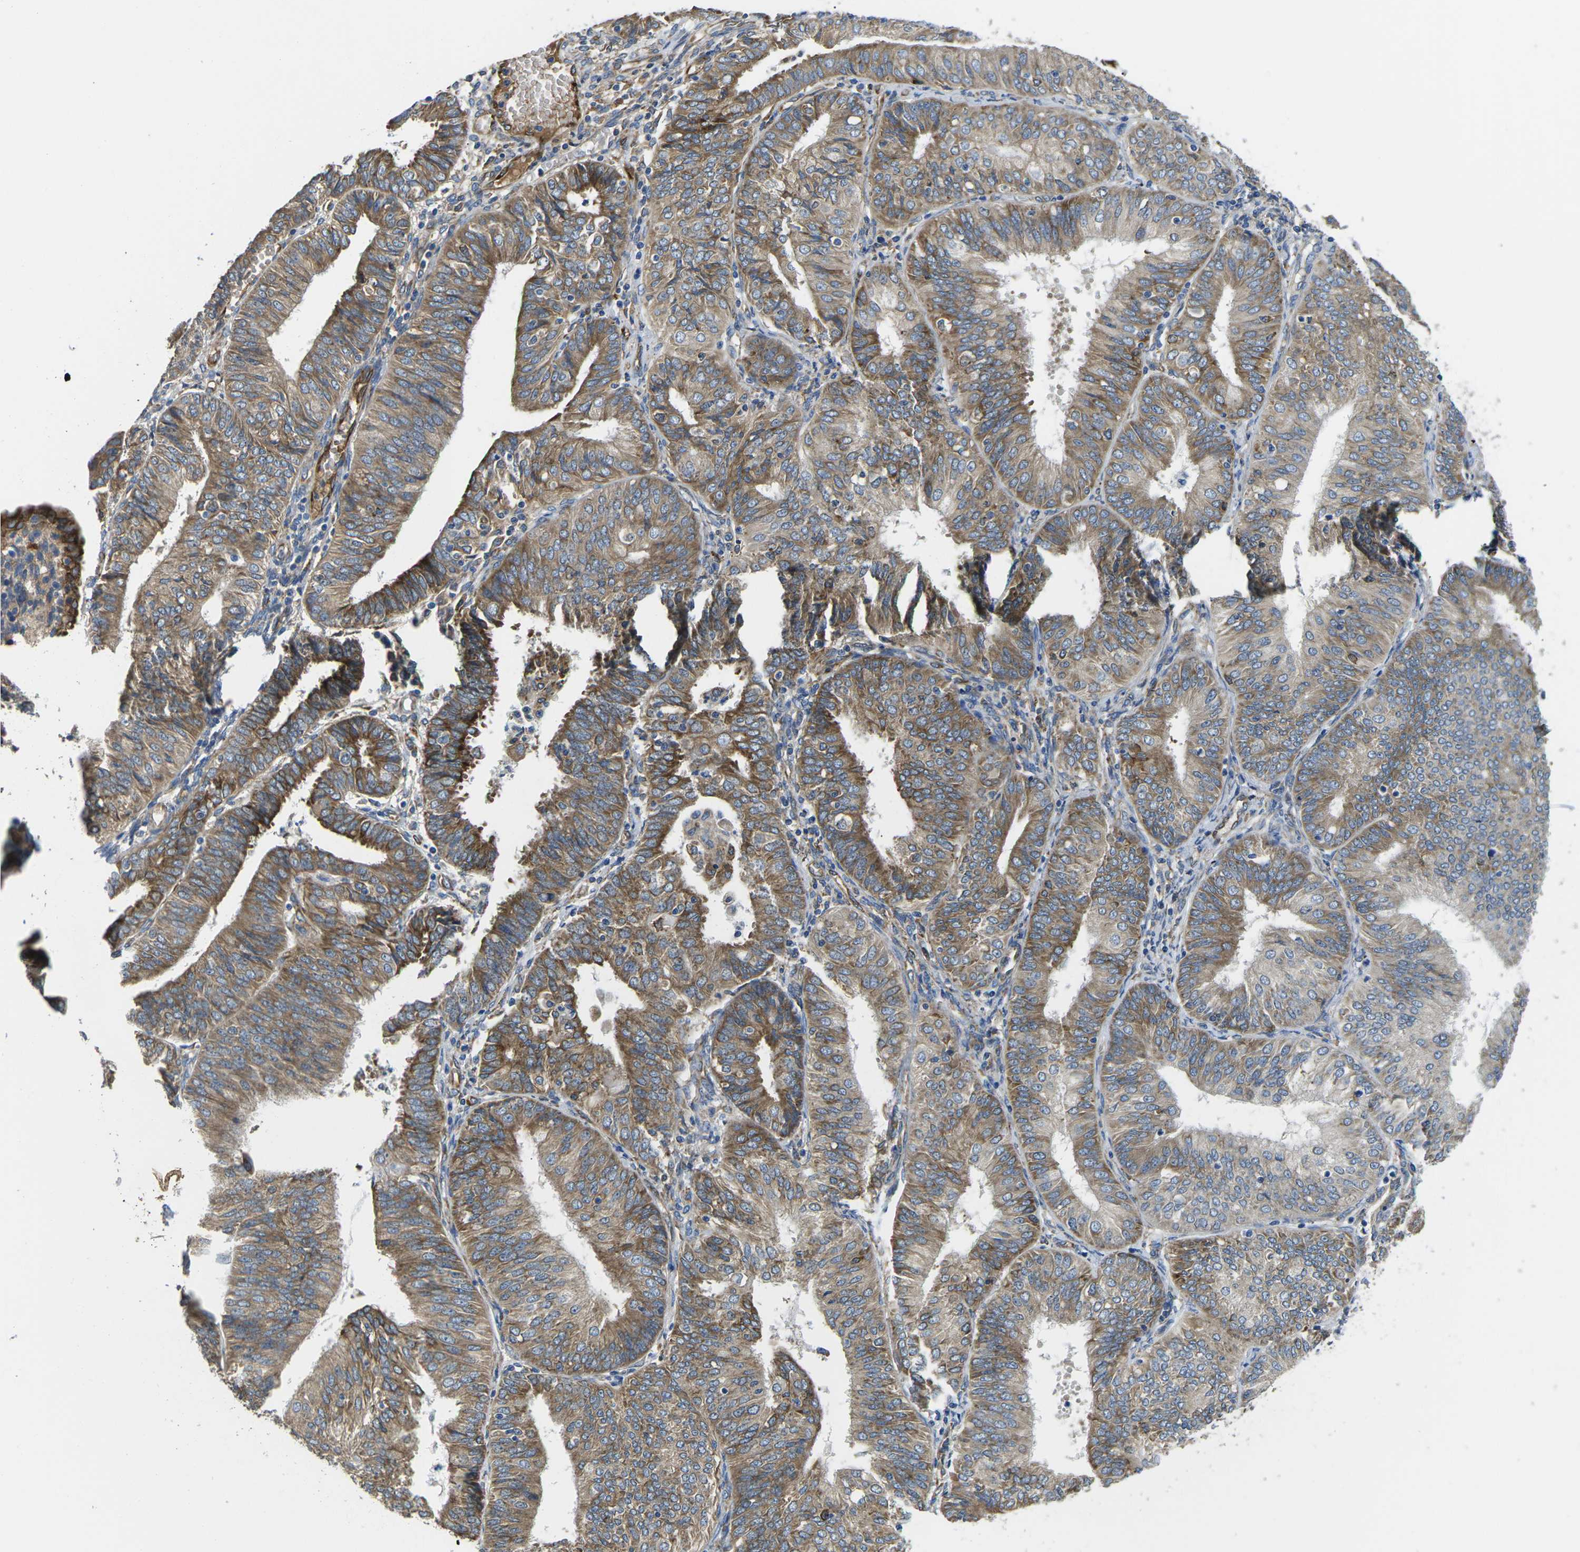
{"staining": {"intensity": "moderate", "quantity": ">75%", "location": "cytoplasmic/membranous"}, "tissue": "endometrial cancer", "cell_type": "Tumor cells", "image_type": "cancer", "snomed": [{"axis": "morphology", "description": "Adenocarcinoma, NOS"}, {"axis": "topography", "description": "Endometrium"}], "caption": "A medium amount of moderate cytoplasmic/membranous expression is appreciated in about >75% of tumor cells in endometrial adenocarcinoma tissue. (IHC, brightfield microscopy, high magnification).", "gene": "PDZD8", "patient": {"sex": "female", "age": 58}}